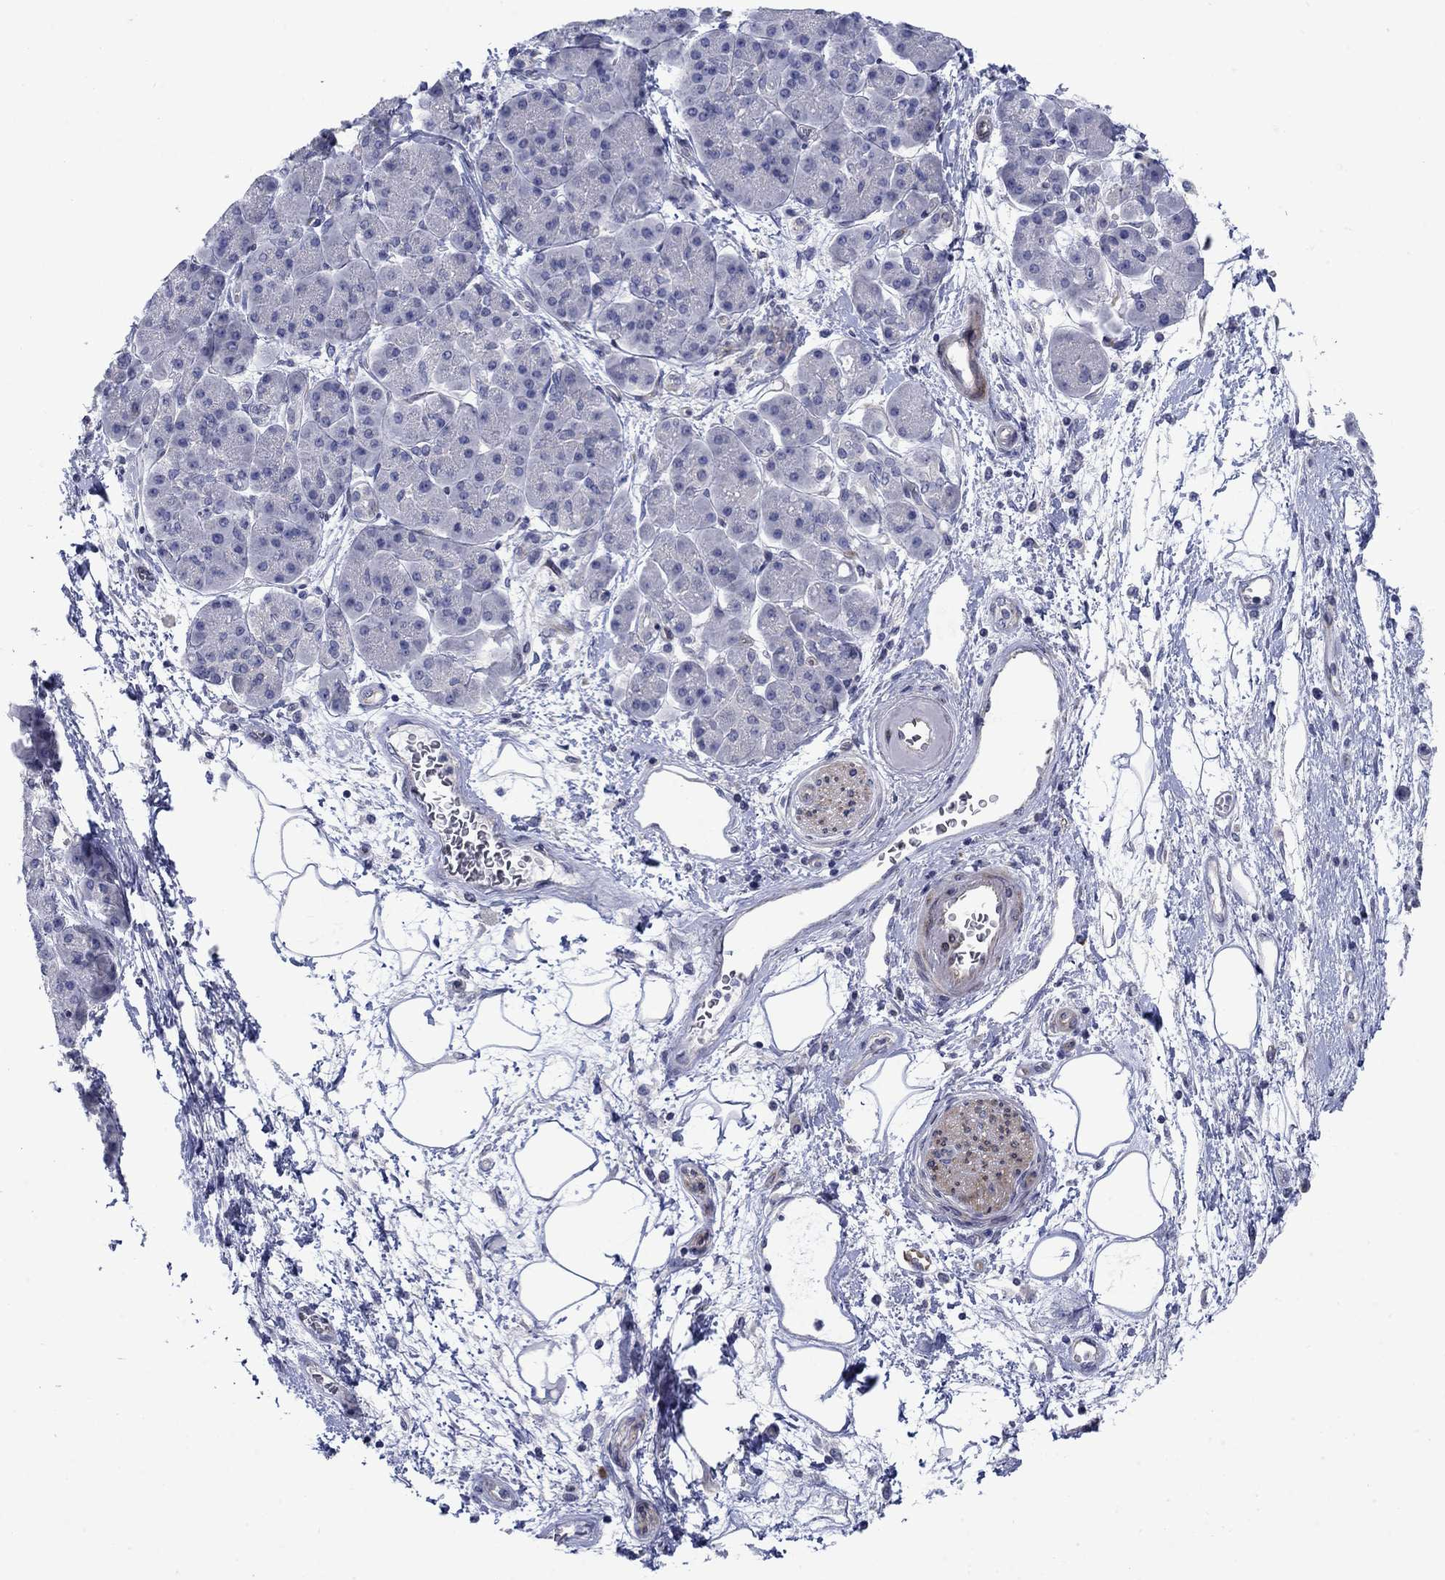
{"staining": {"intensity": "moderate", "quantity": "<25%", "location": "cytoplasmic/membranous"}, "tissue": "pancreatic cancer", "cell_type": "Tumor cells", "image_type": "cancer", "snomed": [{"axis": "morphology", "description": "Adenocarcinoma, NOS"}, {"axis": "topography", "description": "Pancreas"}], "caption": "Moderate cytoplasmic/membranous protein positivity is present in about <25% of tumor cells in pancreatic adenocarcinoma.", "gene": "FXR1", "patient": {"sex": "female", "age": 73}}